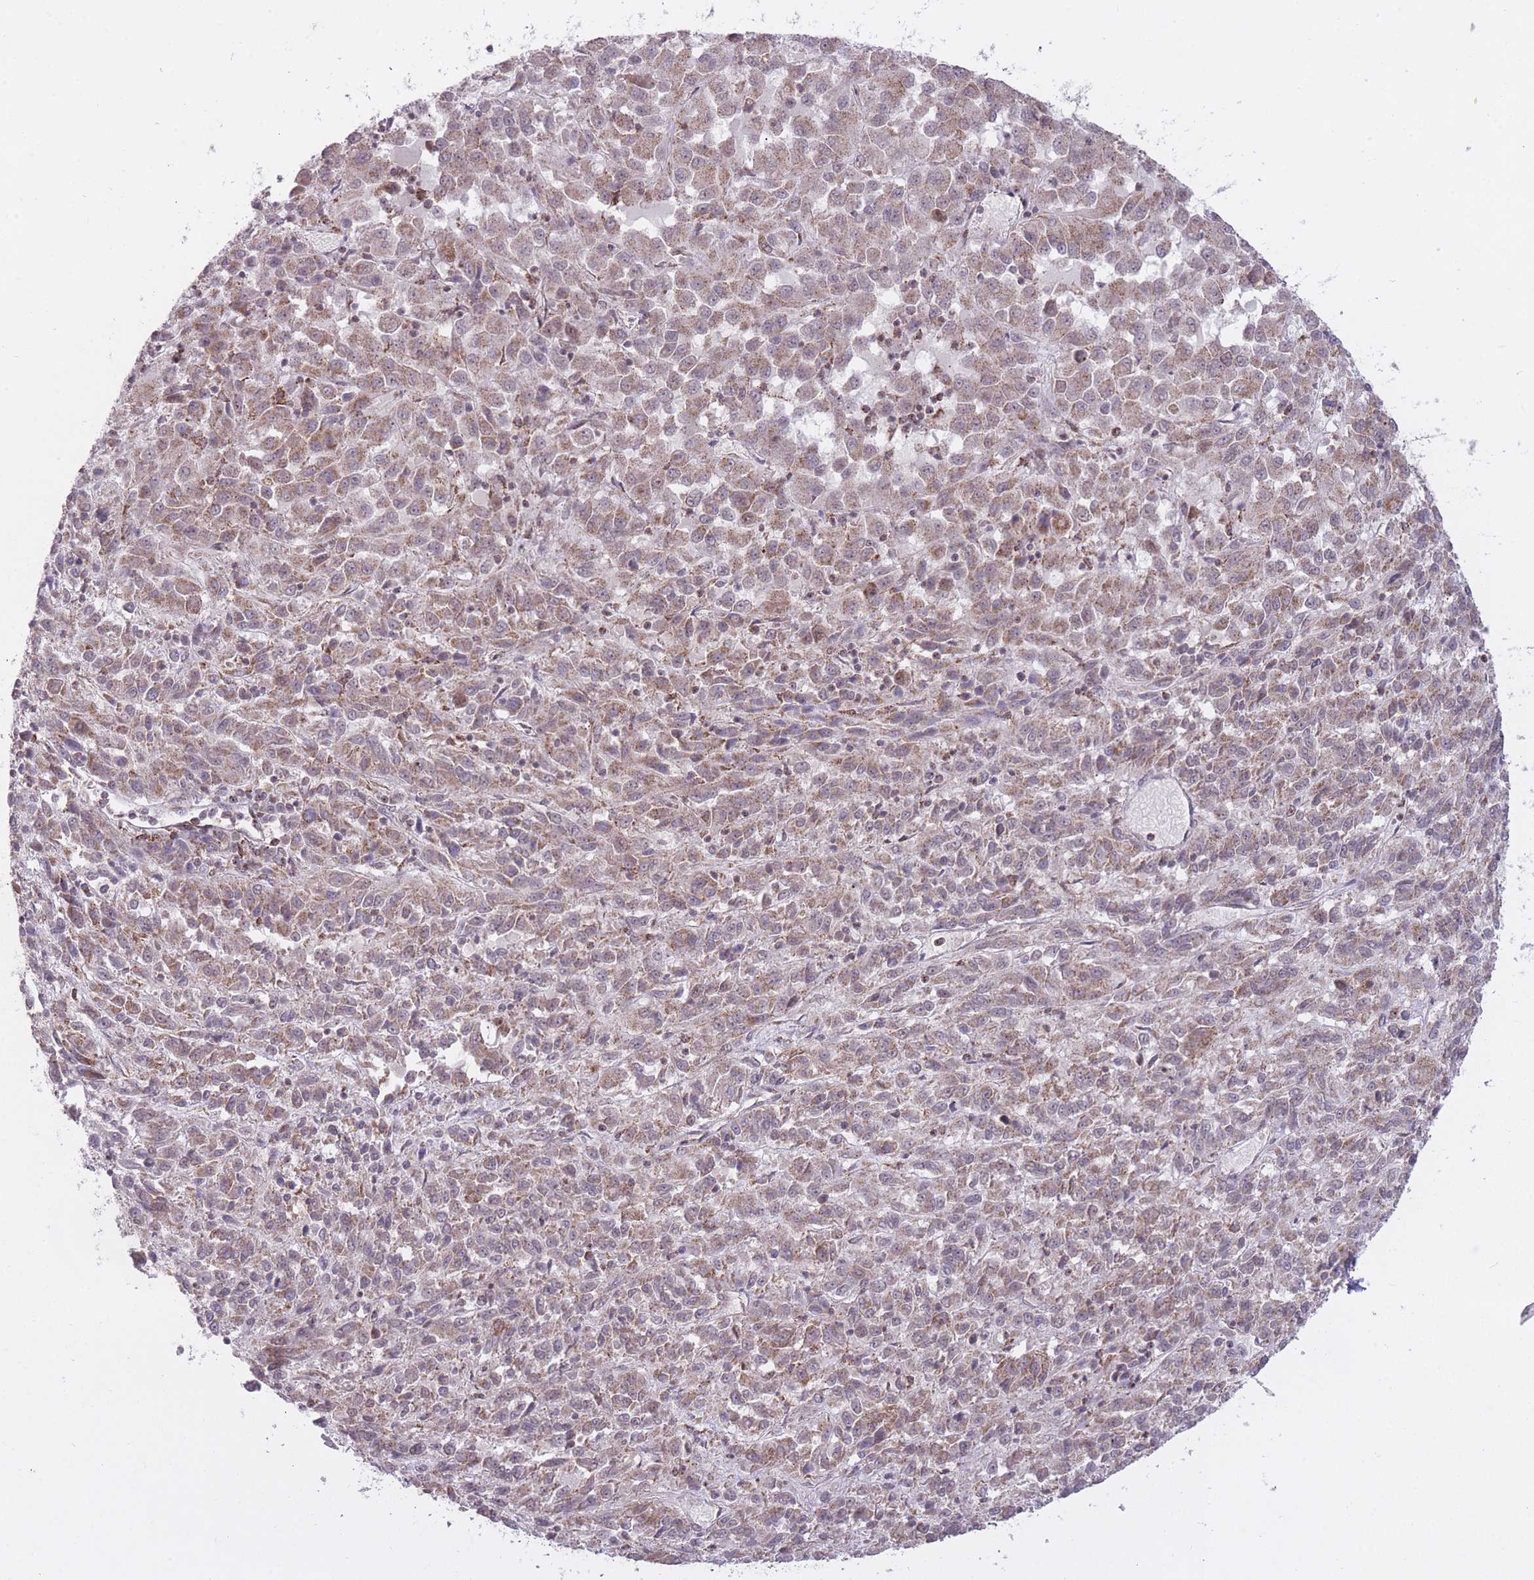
{"staining": {"intensity": "moderate", "quantity": ">75%", "location": "cytoplasmic/membranous"}, "tissue": "melanoma", "cell_type": "Tumor cells", "image_type": "cancer", "snomed": [{"axis": "morphology", "description": "Malignant melanoma, Metastatic site"}, {"axis": "topography", "description": "Lung"}], "caption": "This micrograph demonstrates malignant melanoma (metastatic site) stained with immunohistochemistry (IHC) to label a protein in brown. The cytoplasmic/membranous of tumor cells show moderate positivity for the protein. Nuclei are counter-stained blue.", "gene": "DPYSL4", "patient": {"sex": "male", "age": 64}}